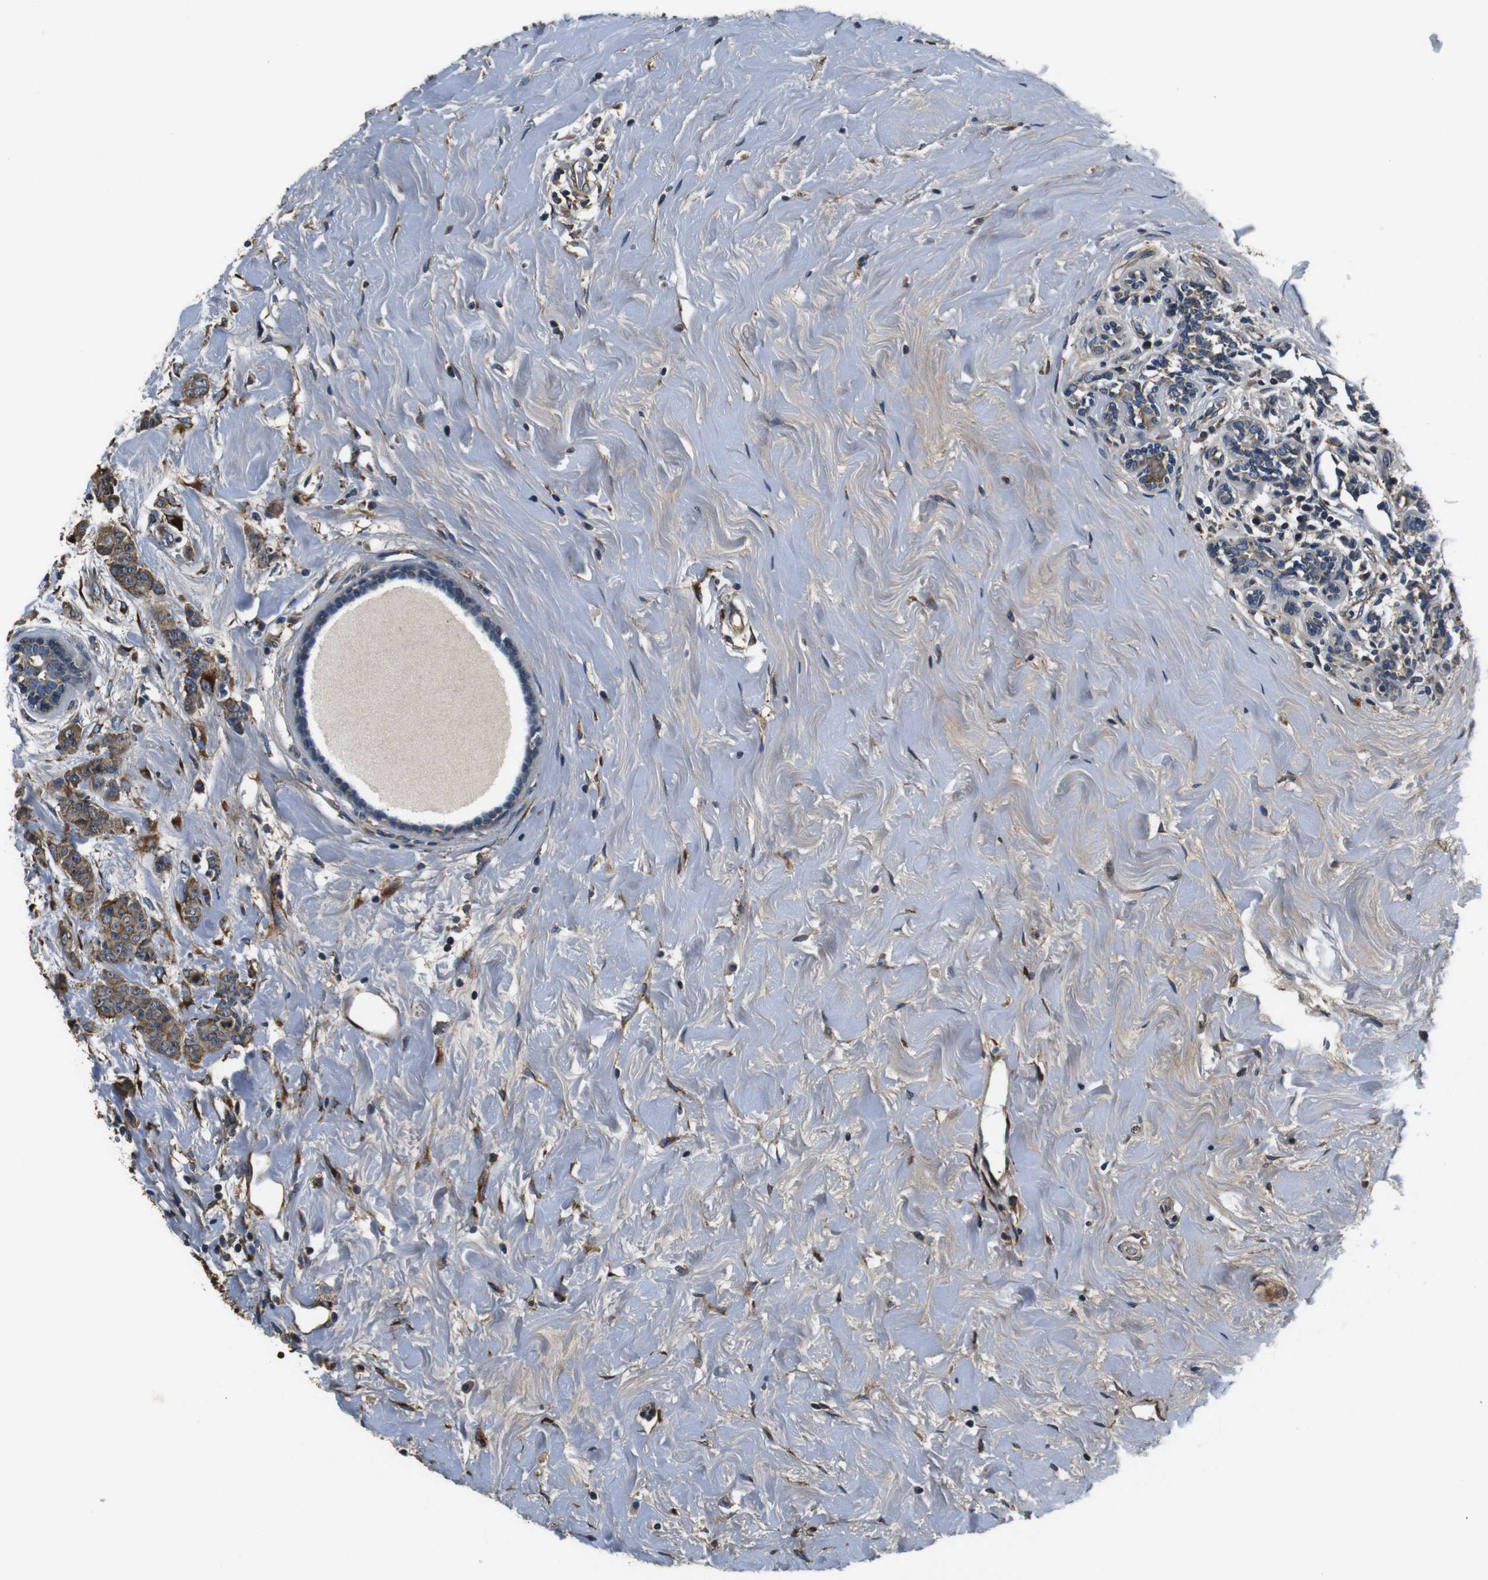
{"staining": {"intensity": "moderate", "quantity": ">75%", "location": "cytoplasmic/membranous"}, "tissue": "breast cancer", "cell_type": "Tumor cells", "image_type": "cancer", "snomed": [{"axis": "morphology", "description": "Normal tissue, NOS"}, {"axis": "morphology", "description": "Duct carcinoma"}, {"axis": "topography", "description": "Breast"}], "caption": "Infiltrating ductal carcinoma (breast) tissue exhibits moderate cytoplasmic/membranous staining in about >75% of tumor cells, visualized by immunohistochemistry.", "gene": "COL1A1", "patient": {"sex": "female", "age": 40}}